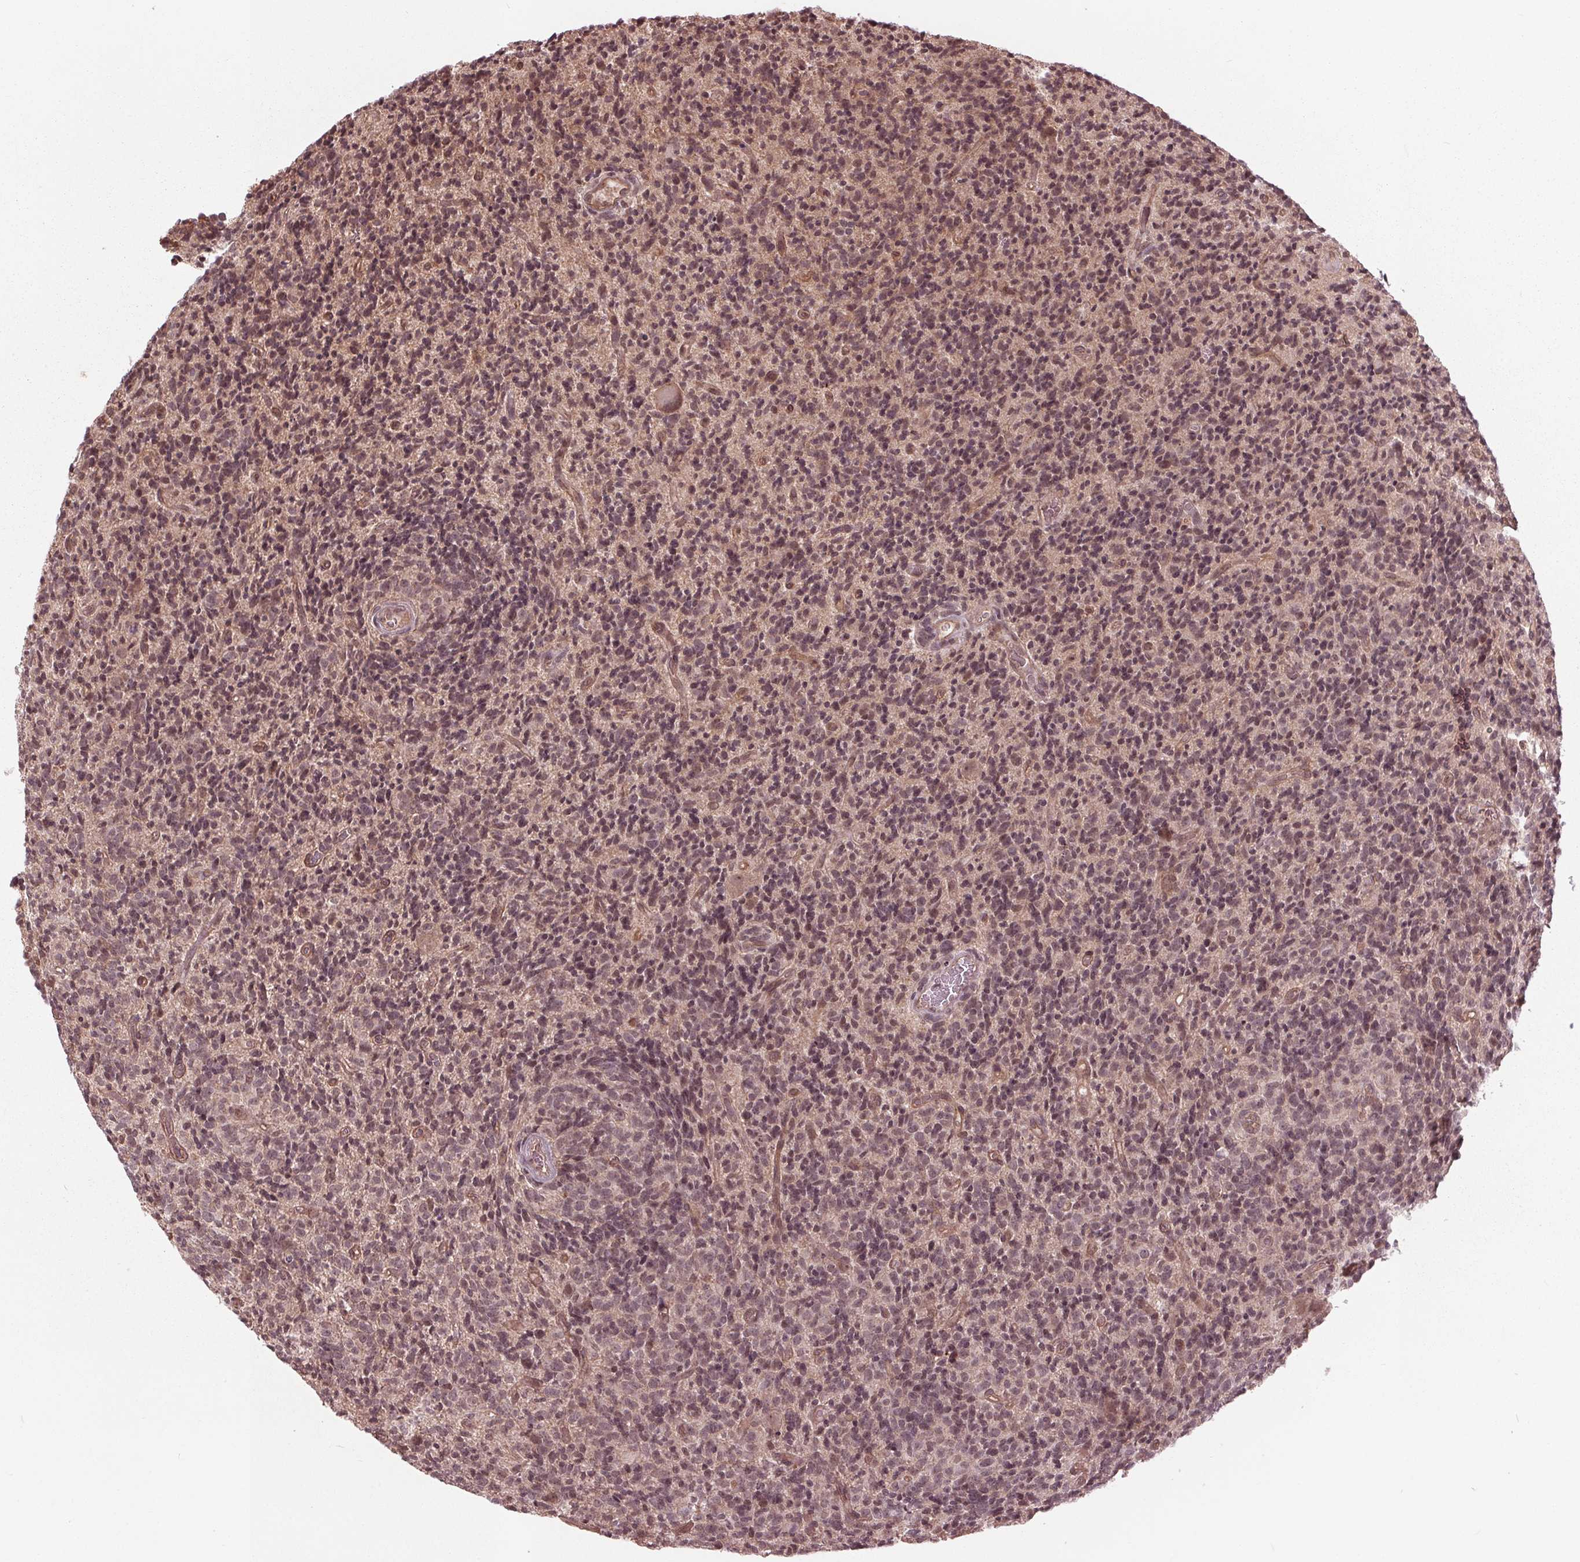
{"staining": {"intensity": "weak", "quantity": ">75%", "location": "nuclear"}, "tissue": "glioma", "cell_type": "Tumor cells", "image_type": "cancer", "snomed": [{"axis": "morphology", "description": "Glioma, malignant, High grade"}, {"axis": "topography", "description": "Brain"}], "caption": "Immunohistochemistry photomicrograph of high-grade glioma (malignant) stained for a protein (brown), which demonstrates low levels of weak nuclear positivity in about >75% of tumor cells.", "gene": "BTBD1", "patient": {"sex": "male", "age": 76}}